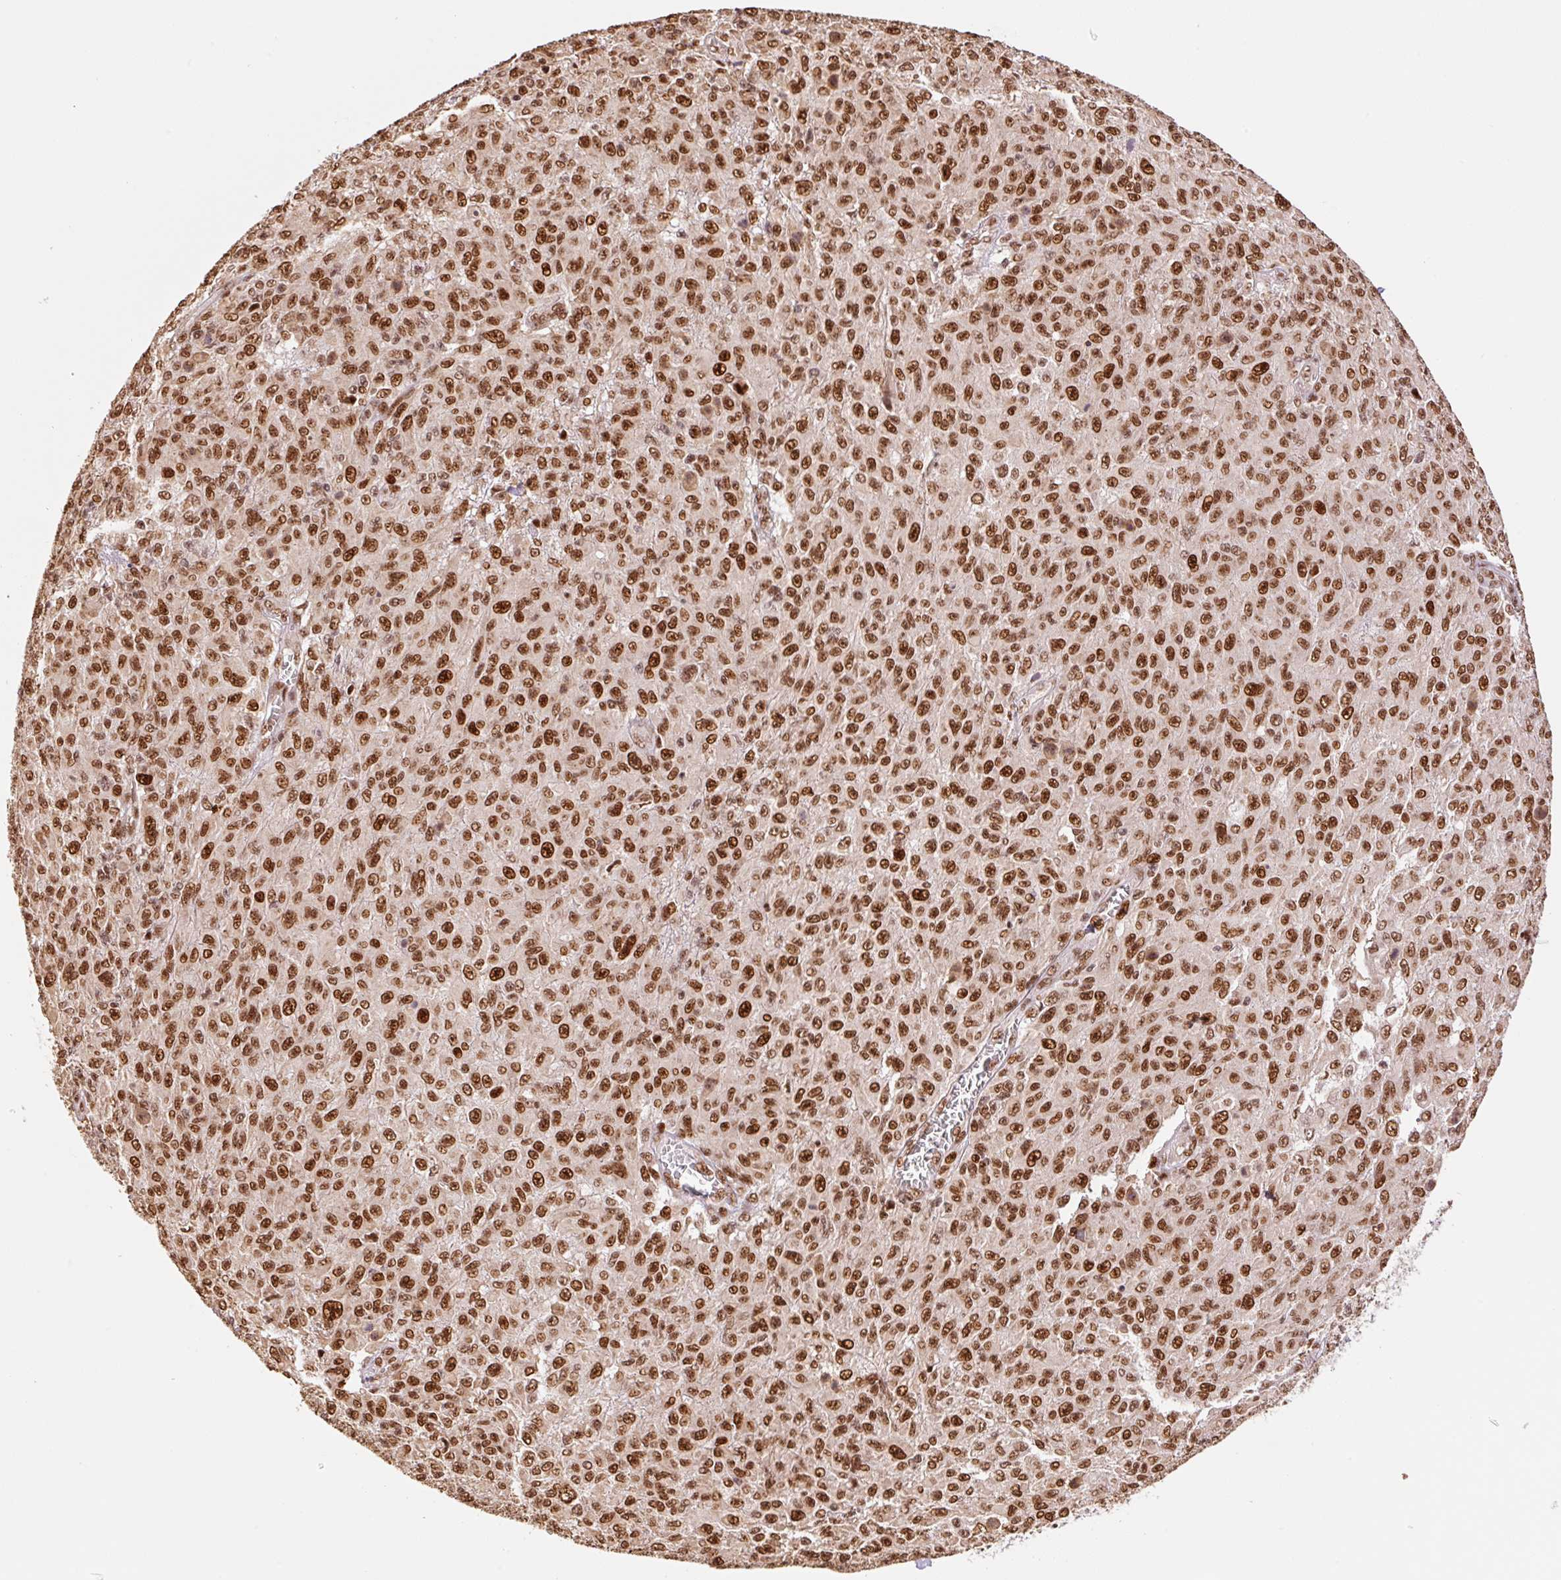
{"staining": {"intensity": "strong", "quantity": ">75%", "location": "nuclear"}, "tissue": "melanoma", "cell_type": "Tumor cells", "image_type": "cancer", "snomed": [{"axis": "morphology", "description": "Malignant melanoma, NOS"}, {"axis": "topography", "description": "Skin"}], "caption": "Tumor cells show strong nuclear staining in about >75% of cells in melanoma.", "gene": "INTS8", "patient": {"sex": "male", "age": 46}}